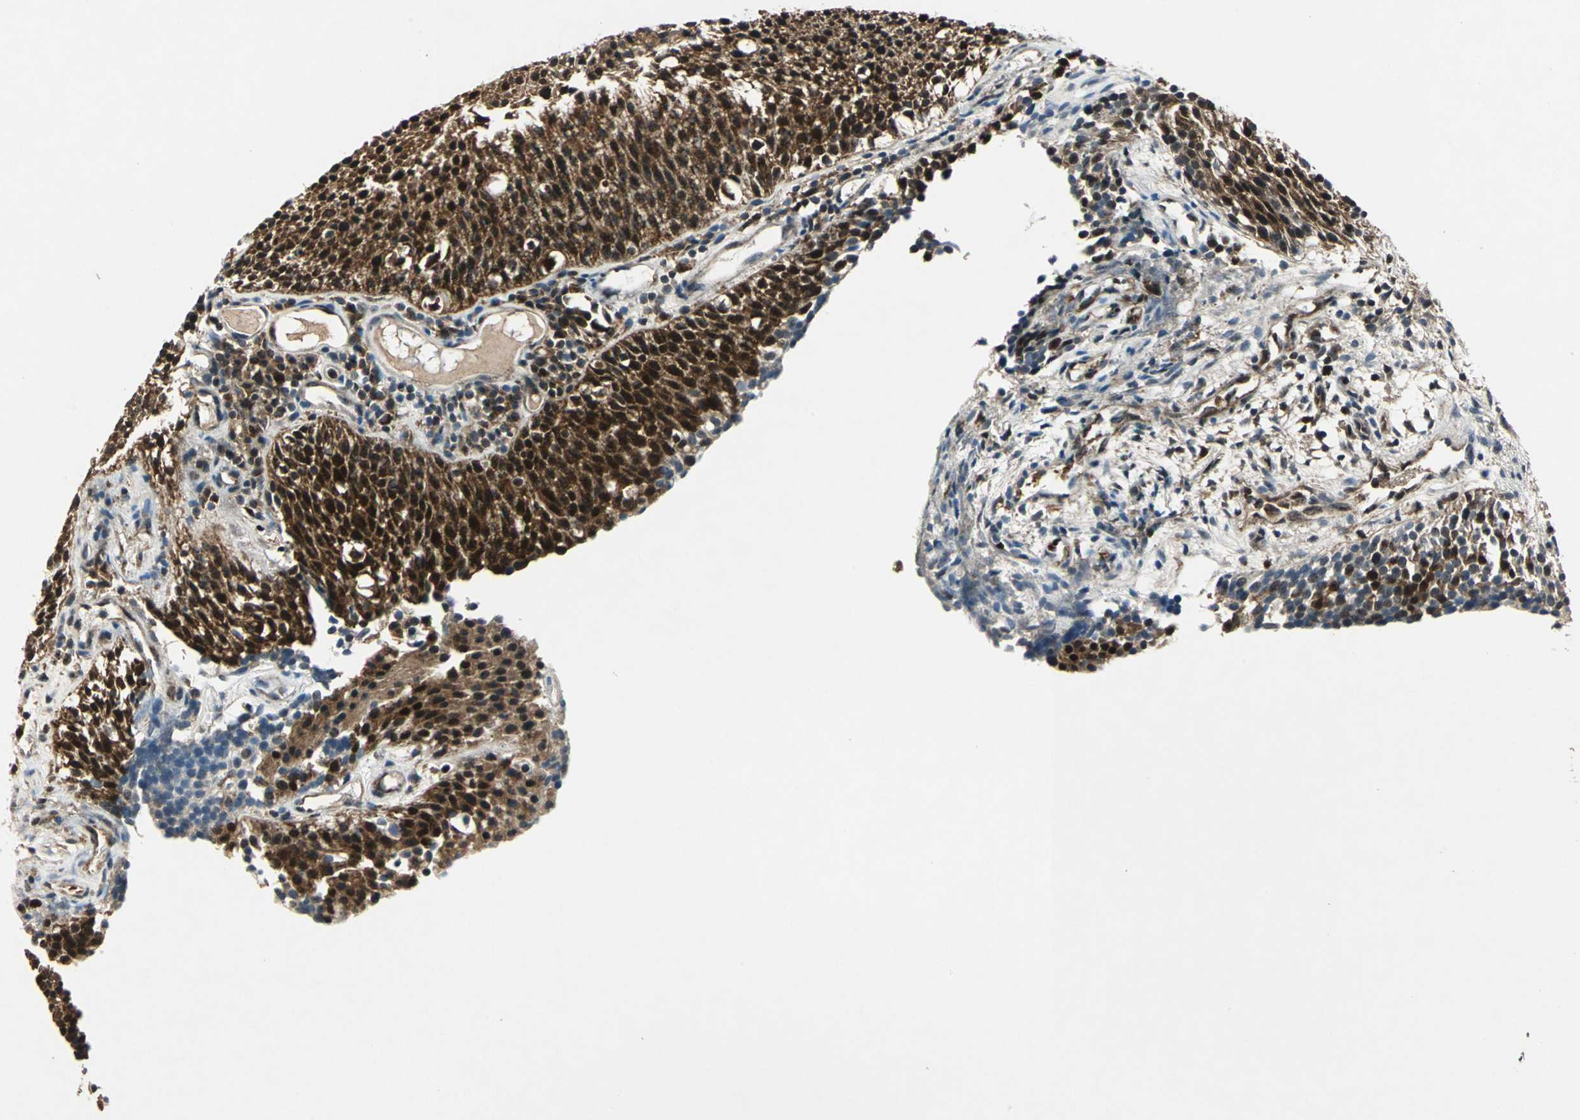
{"staining": {"intensity": "strong", "quantity": ">75%", "location": "cytoplasmic/membranous,nuclear"}, "tissue": "urothelial cancer", "cell_type": "Tumor cells", "image_type": "cancer", "snomed": [{"axis": "morphology", "description": "Urothelial carcinoma, Low grade"}, {"axis": "topography", "description": "Urinary bladder"}], "caption": "This is a histology image of immunohistochemistry (IHC) staining of urothelial carcinoma (low-grade), which shows strong staining in the cytoplasmic/membranous and nuclear of tumor cells.", "gene": "AHSA1", "patient": {"sex": "male", "age": 85}}